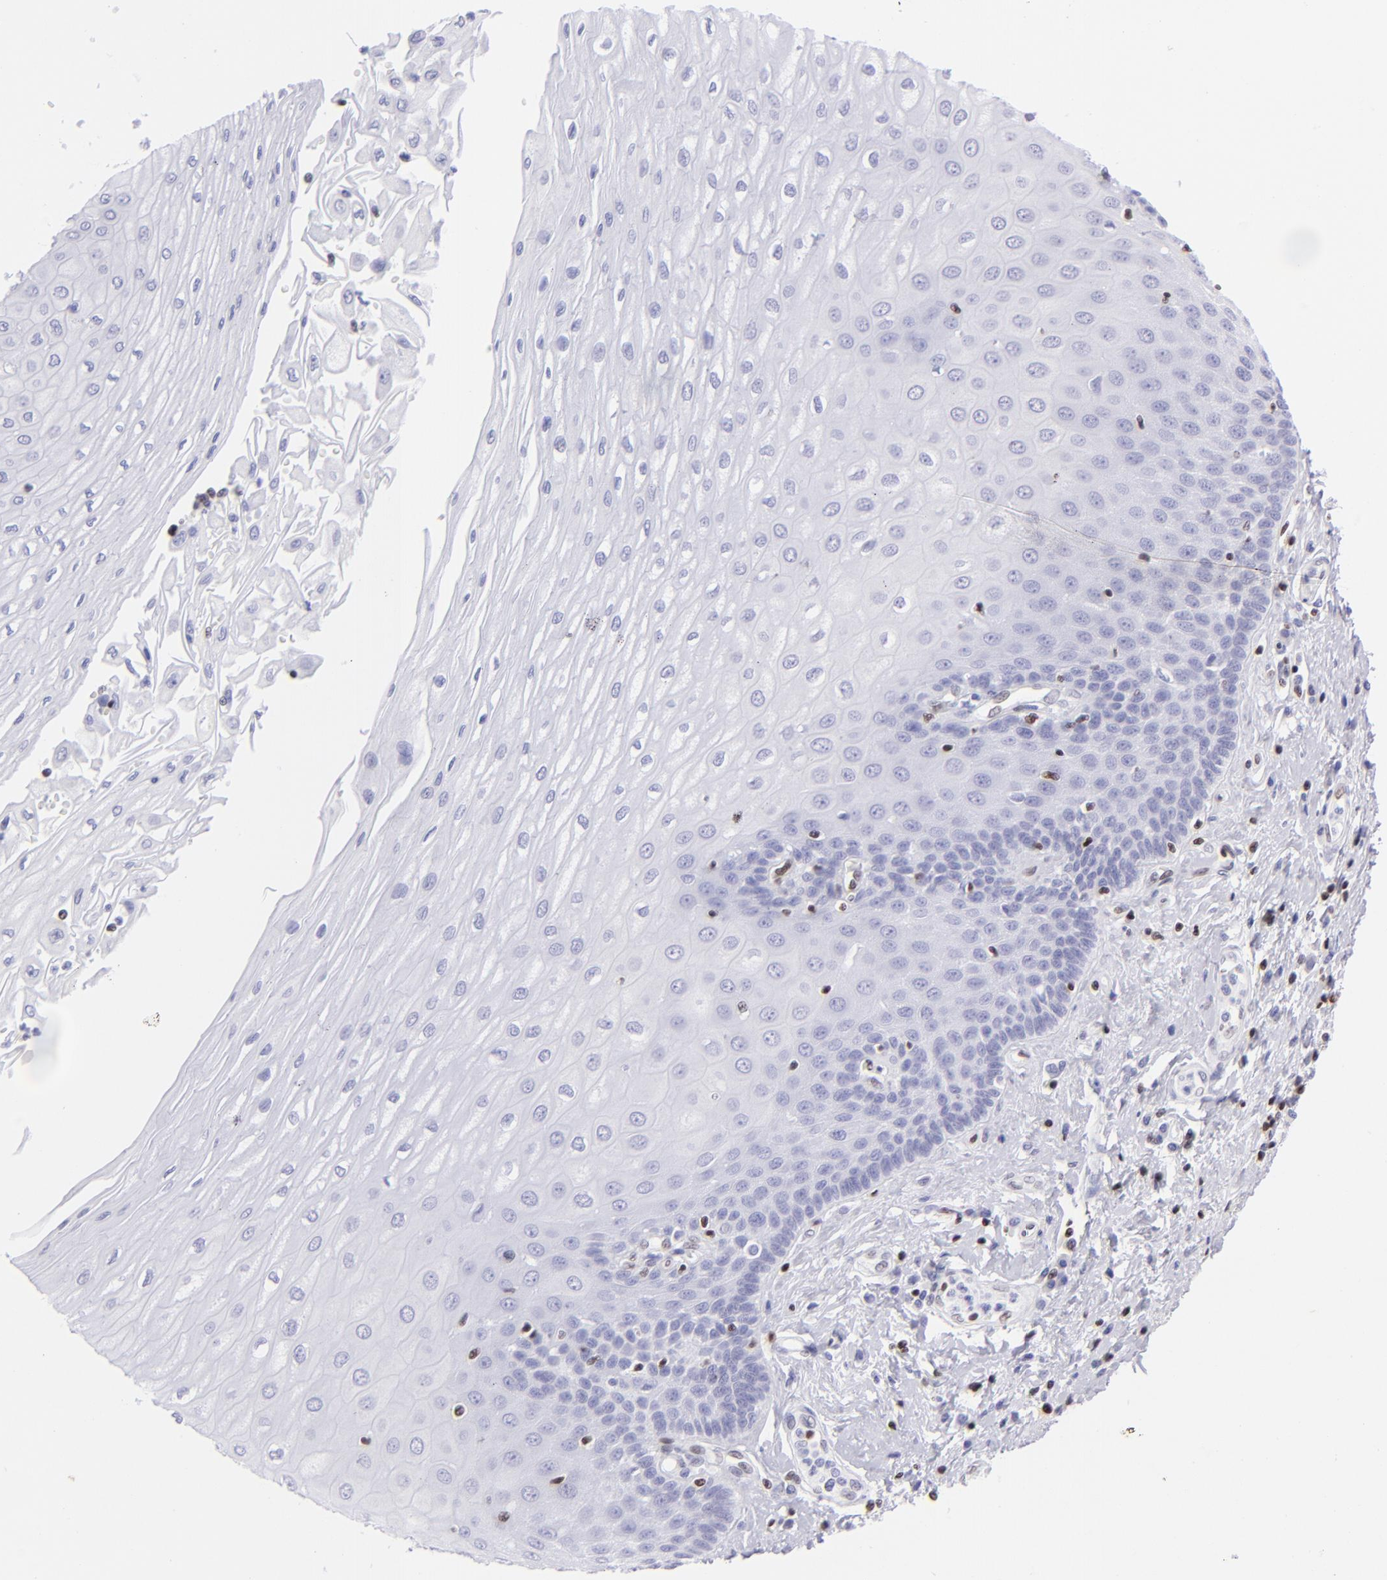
{"staining": {"intensity": "negative", "quantity": "none", "location": "none"}, "tissue": "esophagus", "cell_type": "Squamous epithelial cells", "image_type": "normal", "snomed": [{"axis": "morphology", "description": "Normal tissue, NOS"}, {"axis": "topography", "description": "Esophagus"}], "caption": "Immunohistochemical staining of normal human esophagus shows no significant positivity in squamous epithelial cells.", "gene": "ETS1", "patient": {"sex": "male", "age": 62}}